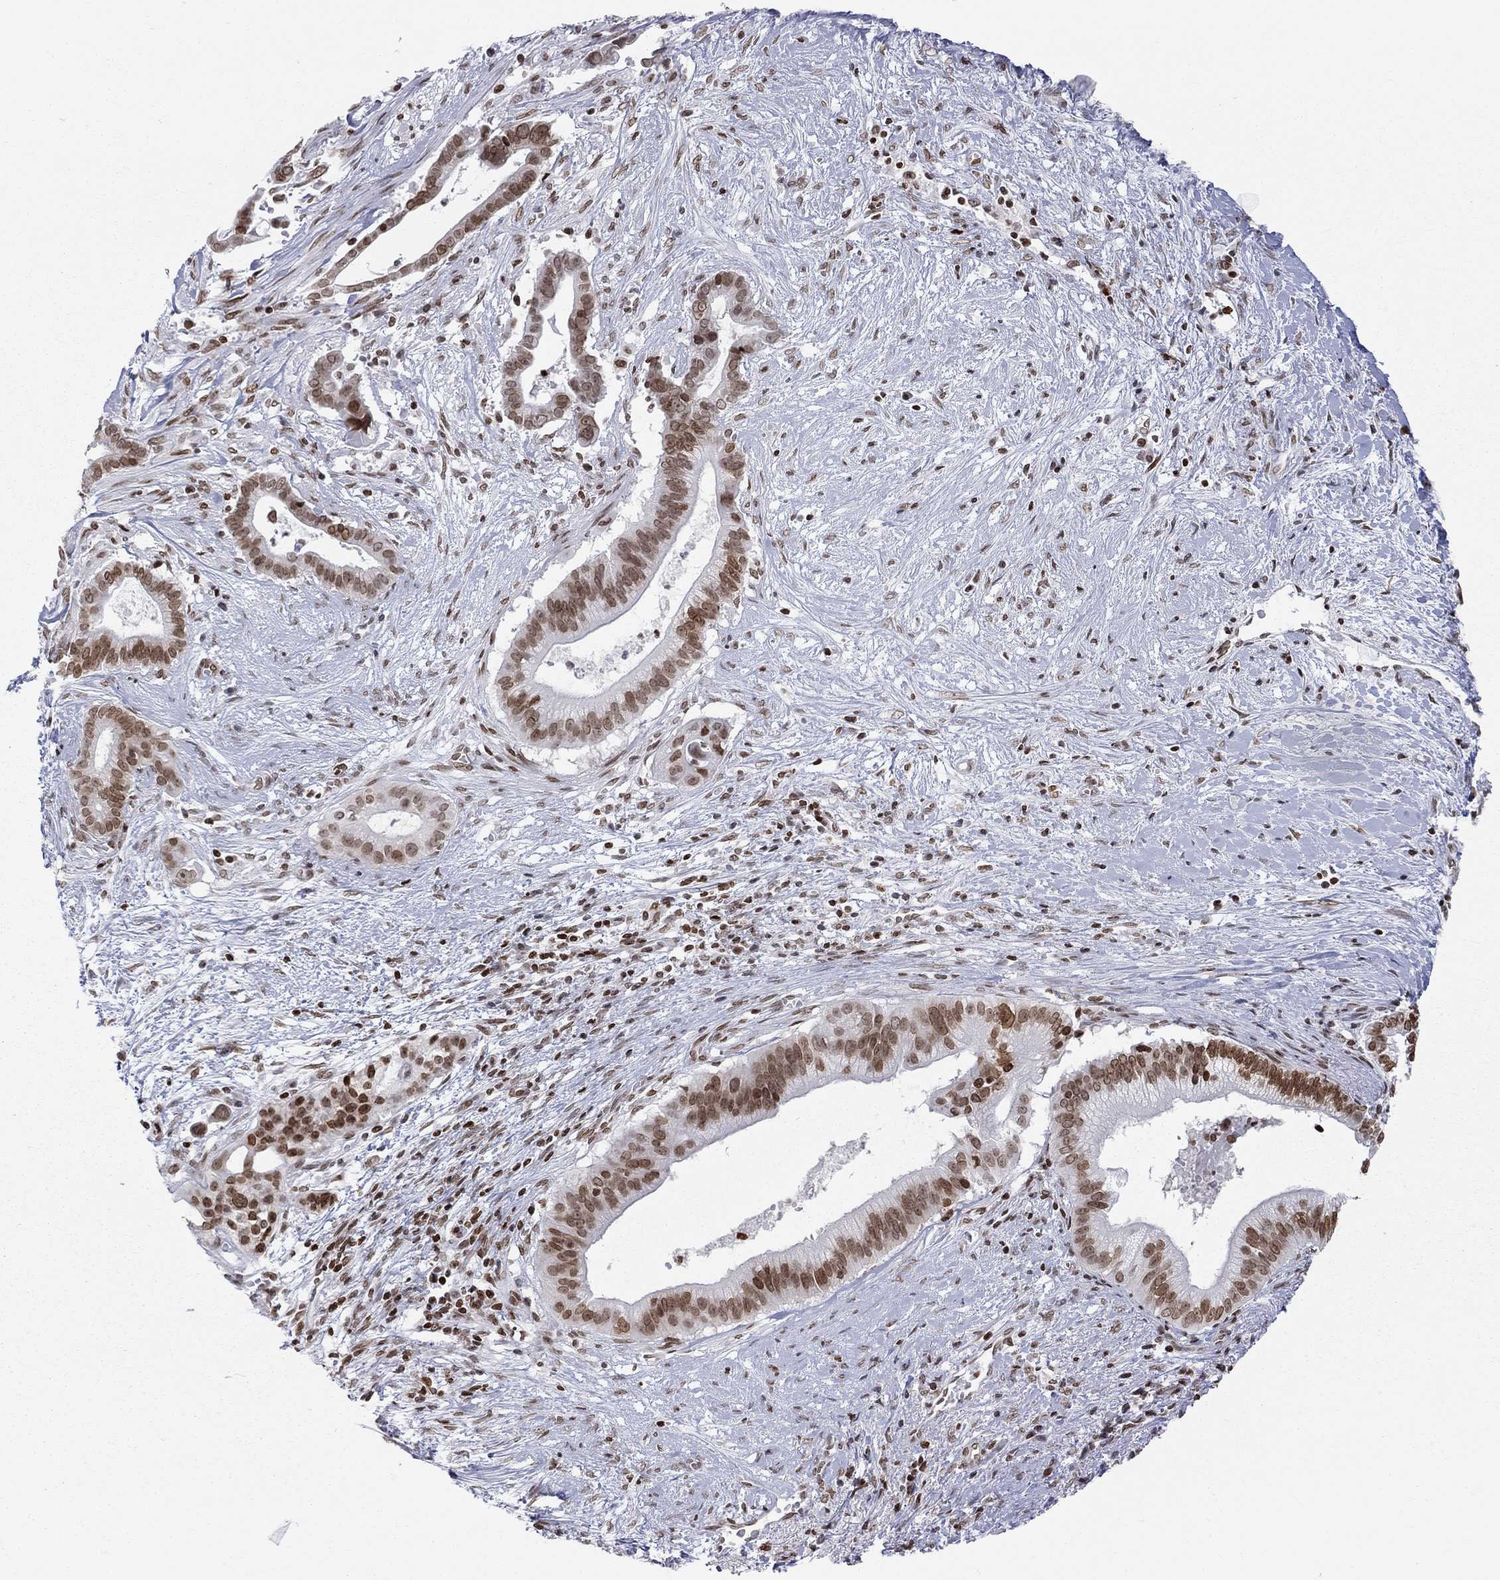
{"staining": {"intensity": "moderate", "quantity": ">75%", "location": "nuclear"}, "tissue": "pancreatic cancer", "cell_type": "Tumor cells", "image_type": "cancer", "snomed": [{"axis": "morphology", "description": "Adenocarcinoma, NOS"}, {"axis": "topography", "description": "Pancreas"}], "caption": "Human pancreatic cancer stained with a brown dye demonstrates moderate nuclear positive positivity in about >75% of tumor cells.", "gene": "H2AX", "patient": {"sex": "male", "age": 61}}